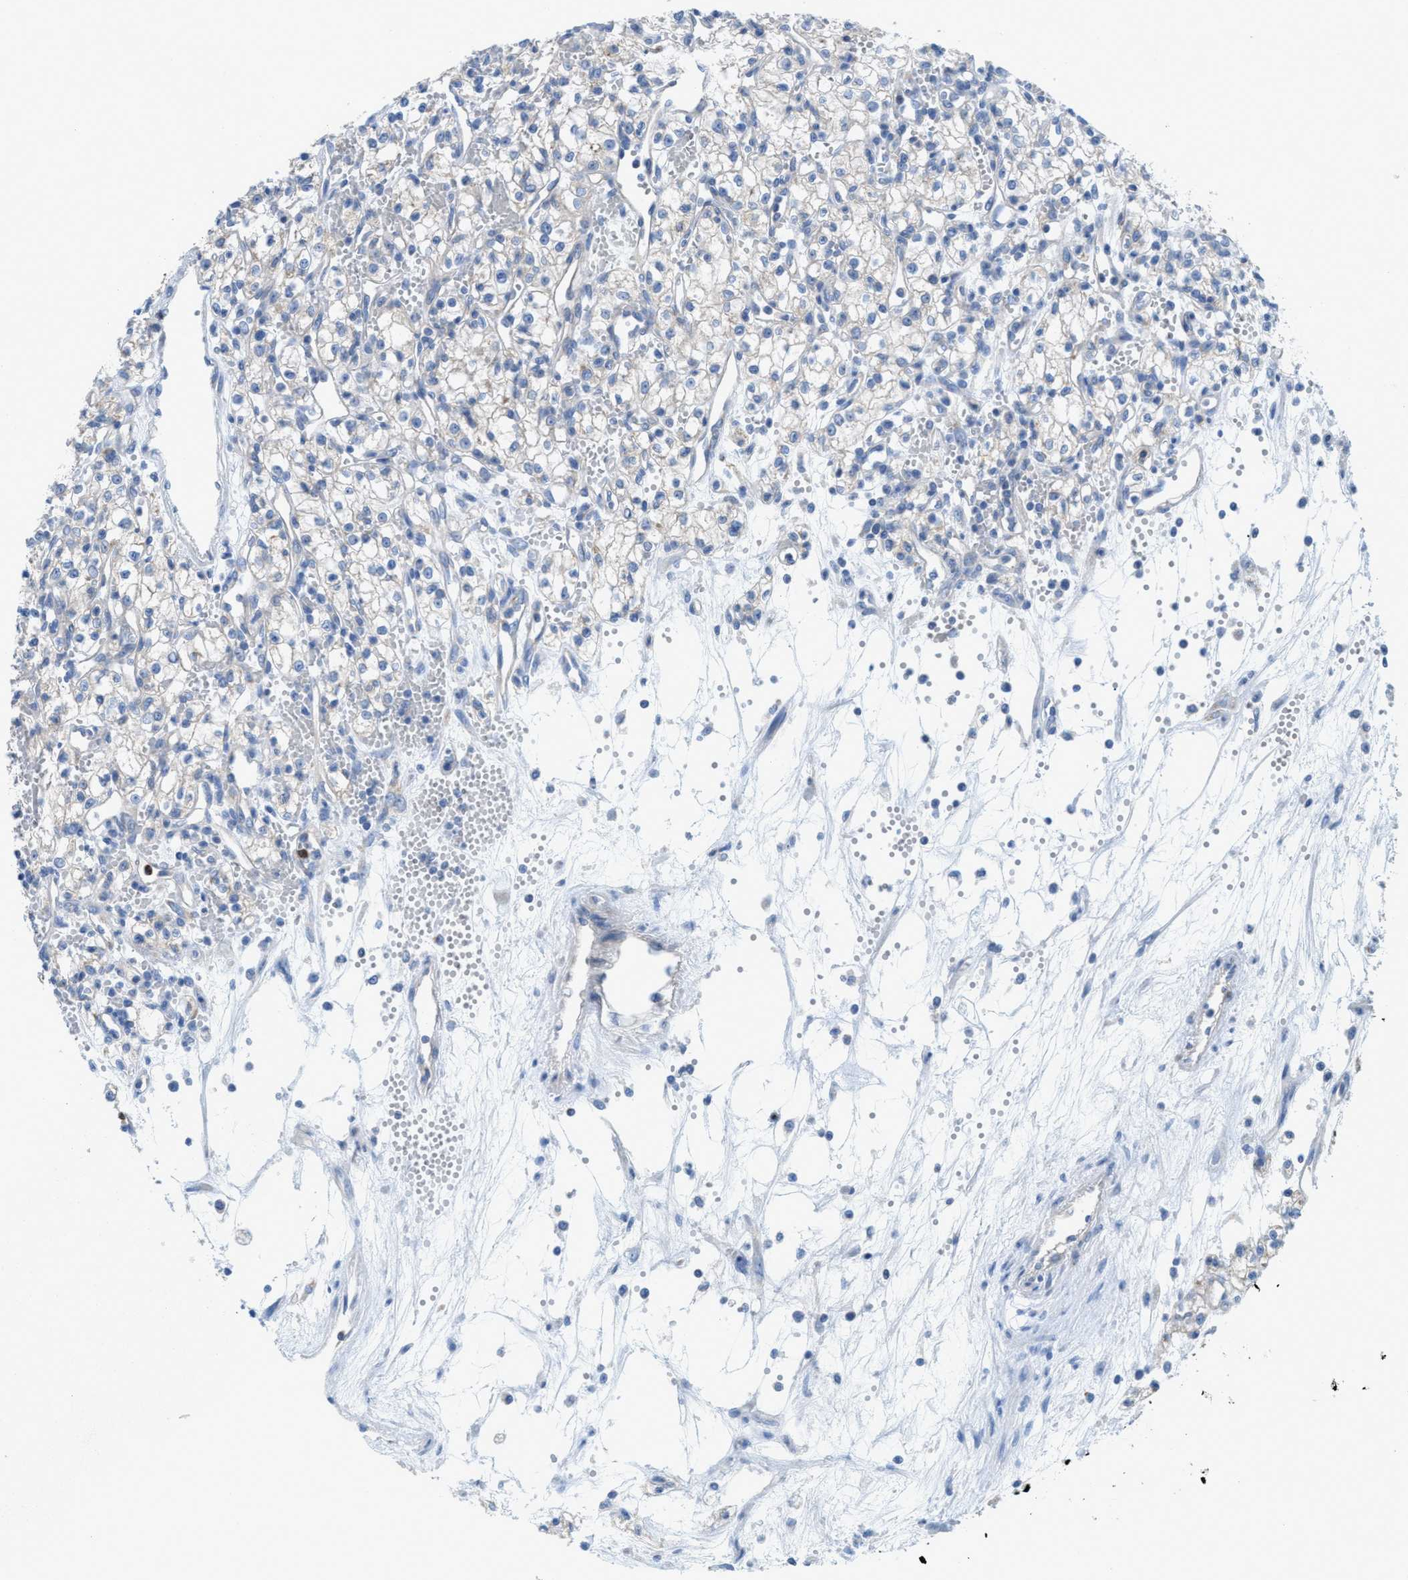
{"staining": {"intensity": "negative", "quantity": "none", "location": "none"}, "tissue": "renal cancer", "cell_type": "Tumor cells", "image_type": "cancer", "snomed": [{"axis": "morphology", "description": "Adenocarcinoma, NOS"}, {"axis": "topography", "description": "Kidney"}], "caption": "High power microscopy histopathology image of an immunohistochemistry histopathology image of renal cancer (adenocarcinoma), revealing no significant positivity in tumor cells.", "gene": "CMTM1", "patient": {"sex": "male", "age": 59}}